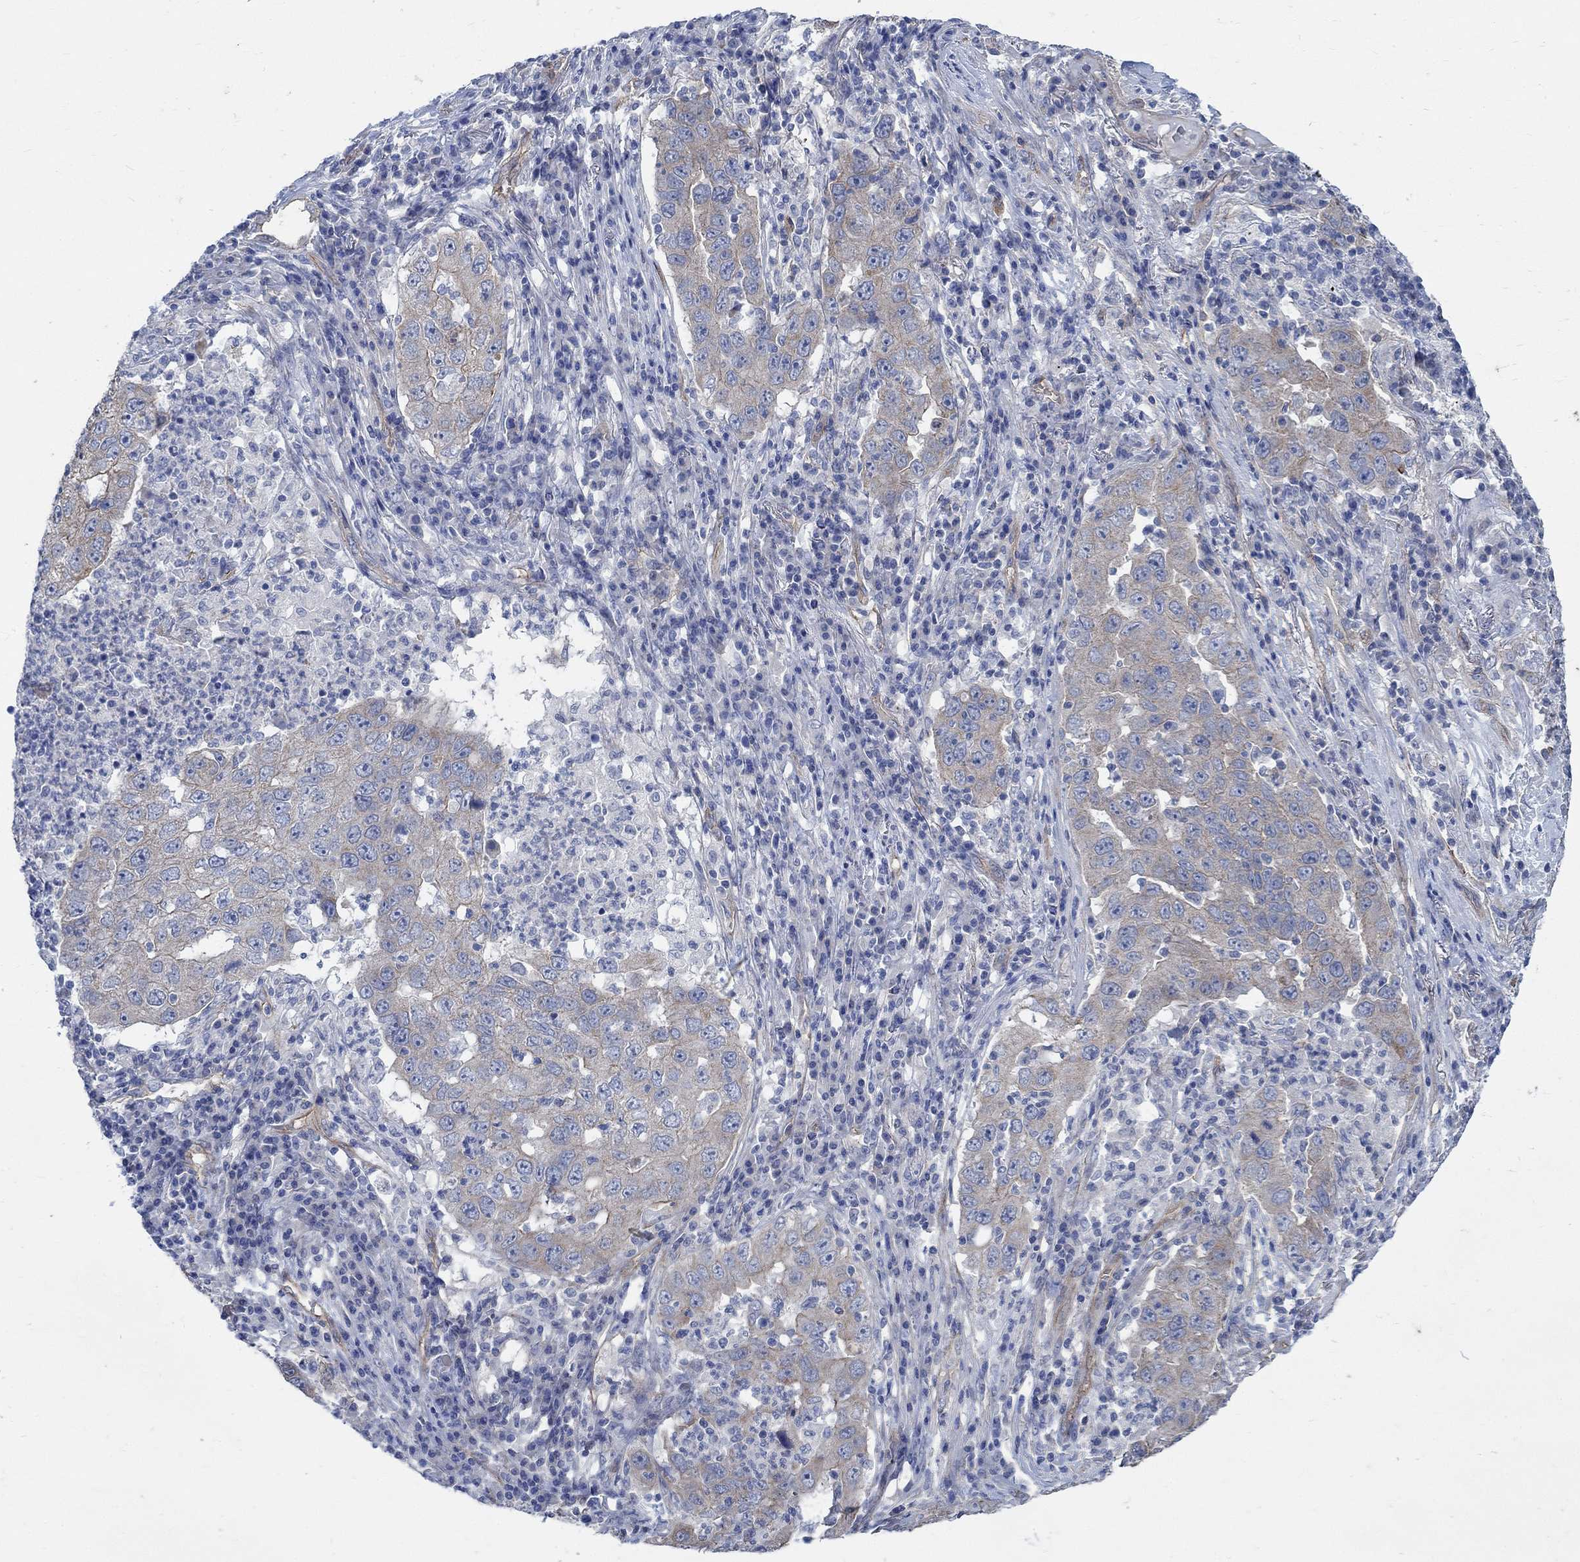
{"staining": {"intensity": "weak", "quantity": "<25%", "location": "cytoplasmic/membranous"}, "tissue": "lung cancer", "cell_type": "Tumor cells", "image_type": "cancer", "snomed": [{"axis": "morphology", "description": "Adenocarcinoma, NOS"}, {"axis": "topography", "description": "Lung"}], "caption": "This is an immunohistochemistry (IHC) image of human lung cancer. There is no staining in tumor cells.", "gene": "TMEM198", "patient": {"sex": "male", "age": 73}}